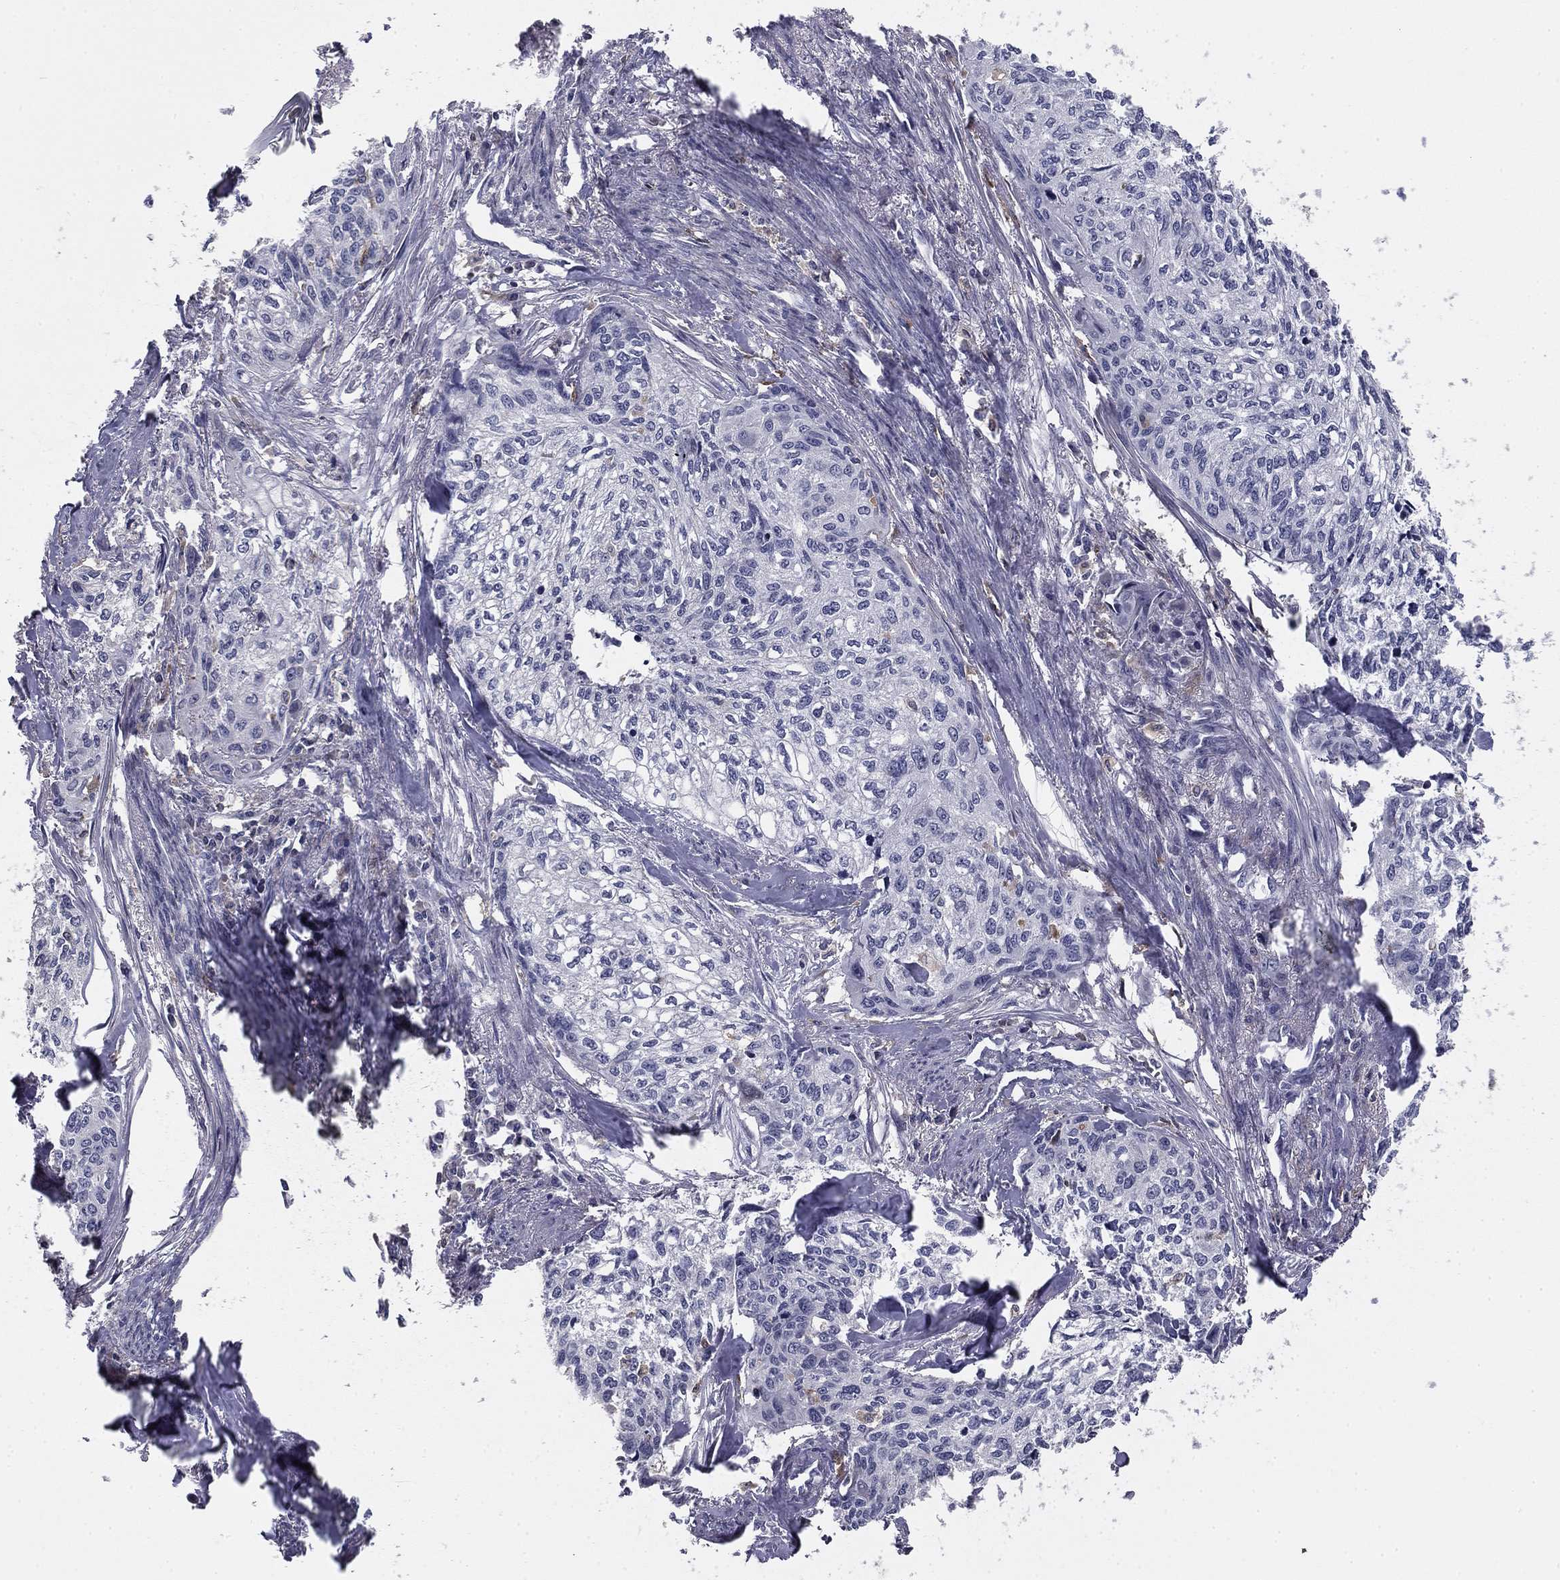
{"staining": {"intensity": "negative", "quantity": "none", "location": "none"}, "tissue": "cervical cancer", "cell_type": "Tumor cells", "image_type": "cancer", "snomed": [{"axis": "morphology", "description": "Squamous cell carcinoma, NOS"}, {"axis": "topography", "description": "Cervix"}], "caption": "Human cervical cancer (squamous cell carcinoma) stained for a protein using immunohistochemistry demonstrates no staining in tumor cells.", "gene": "PLCB2", "patient": {"sex": "female", "age": 58}}